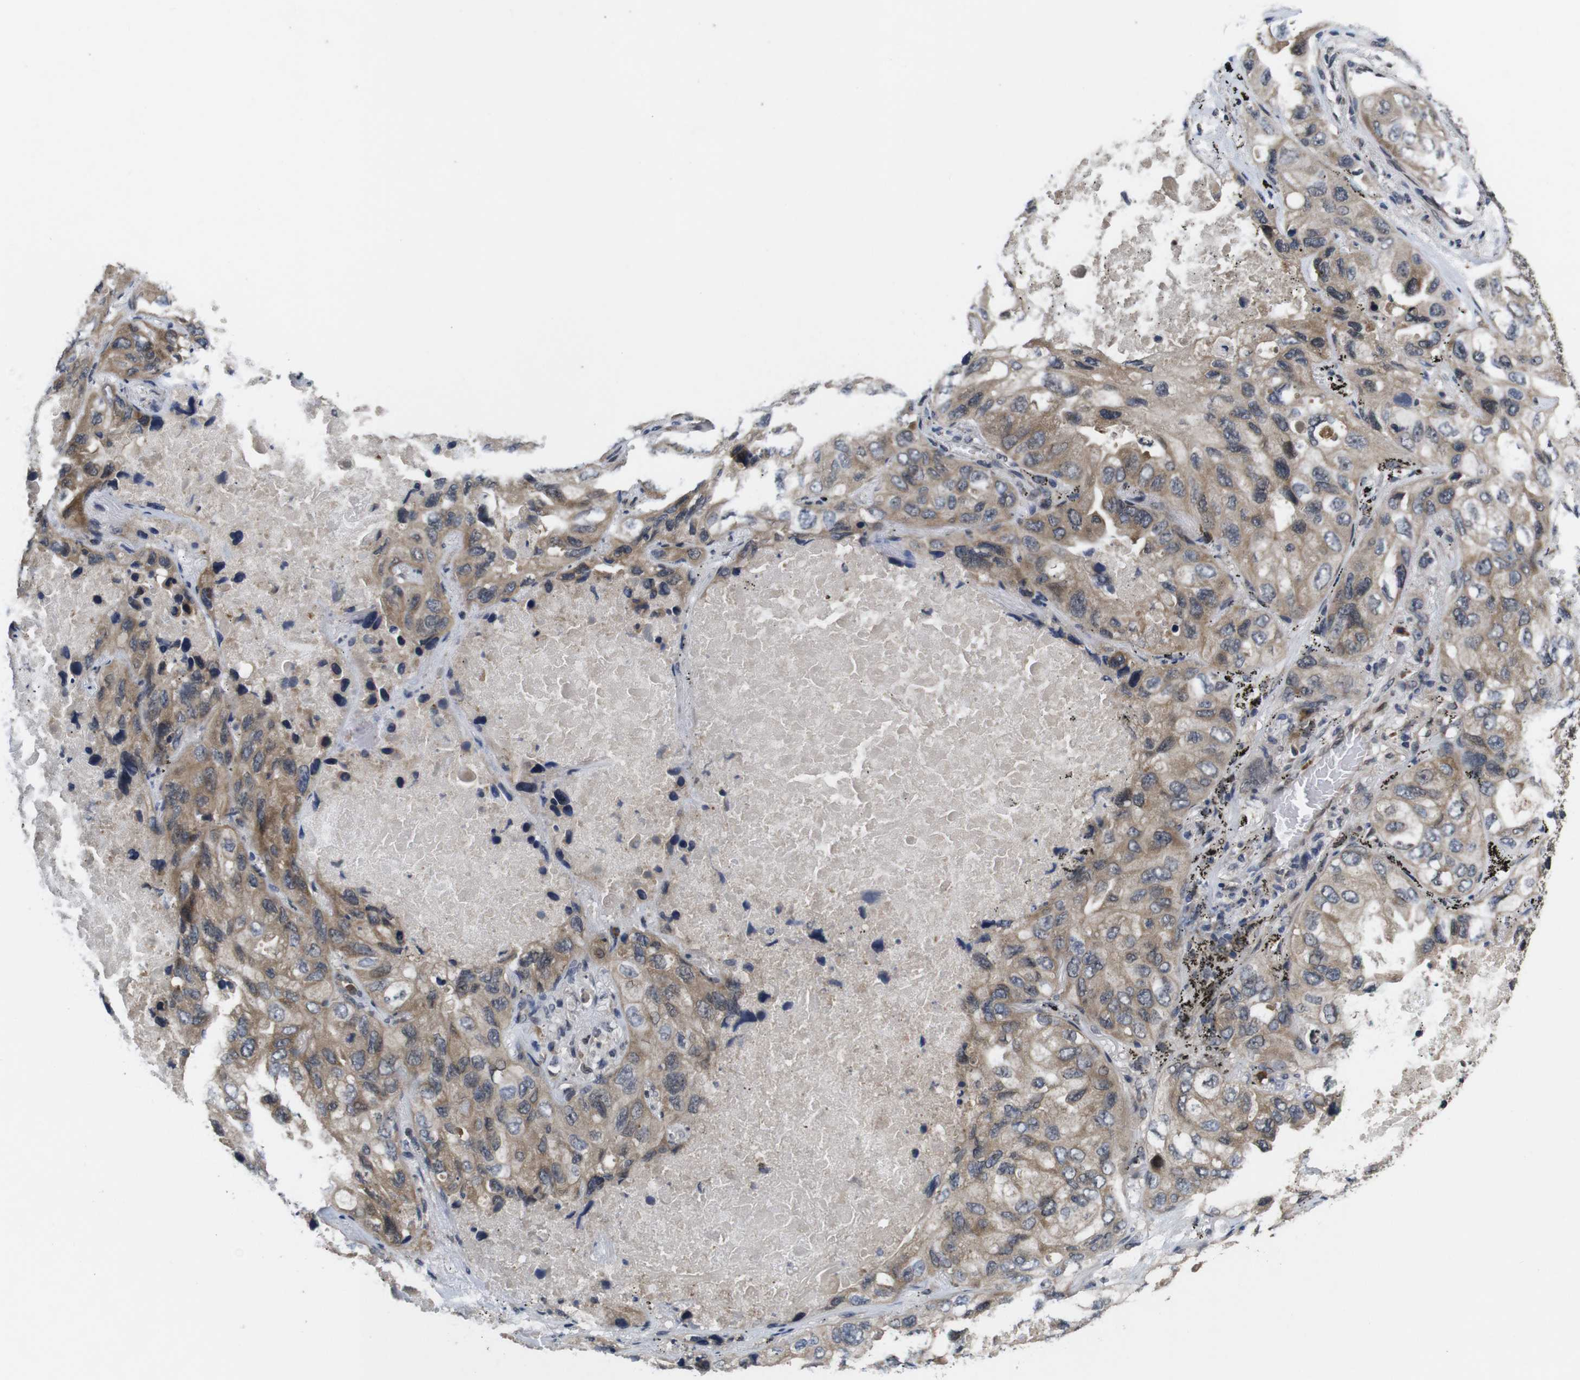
{"staining": {"intensity": "weak", "quantity": ">75%", "location": "cytoplasmic/membranous"}, "tissue": "lung cancer", "cell_type": "Tumor cells", "image_type": "cancer", "snomed": [{"axis": "morphology", "description": "Squamous cell carcinoma, NOS"}, {"axis": "topography", "description": "Lung"}], "caption": "A brown stain labels weak cytoplasmic/membranous positivity of a protein in squamous cell carcinoma (lung) tumor cells.", "gene": "ZBTB46", "patient": {"sex": "female", "age": 73}}